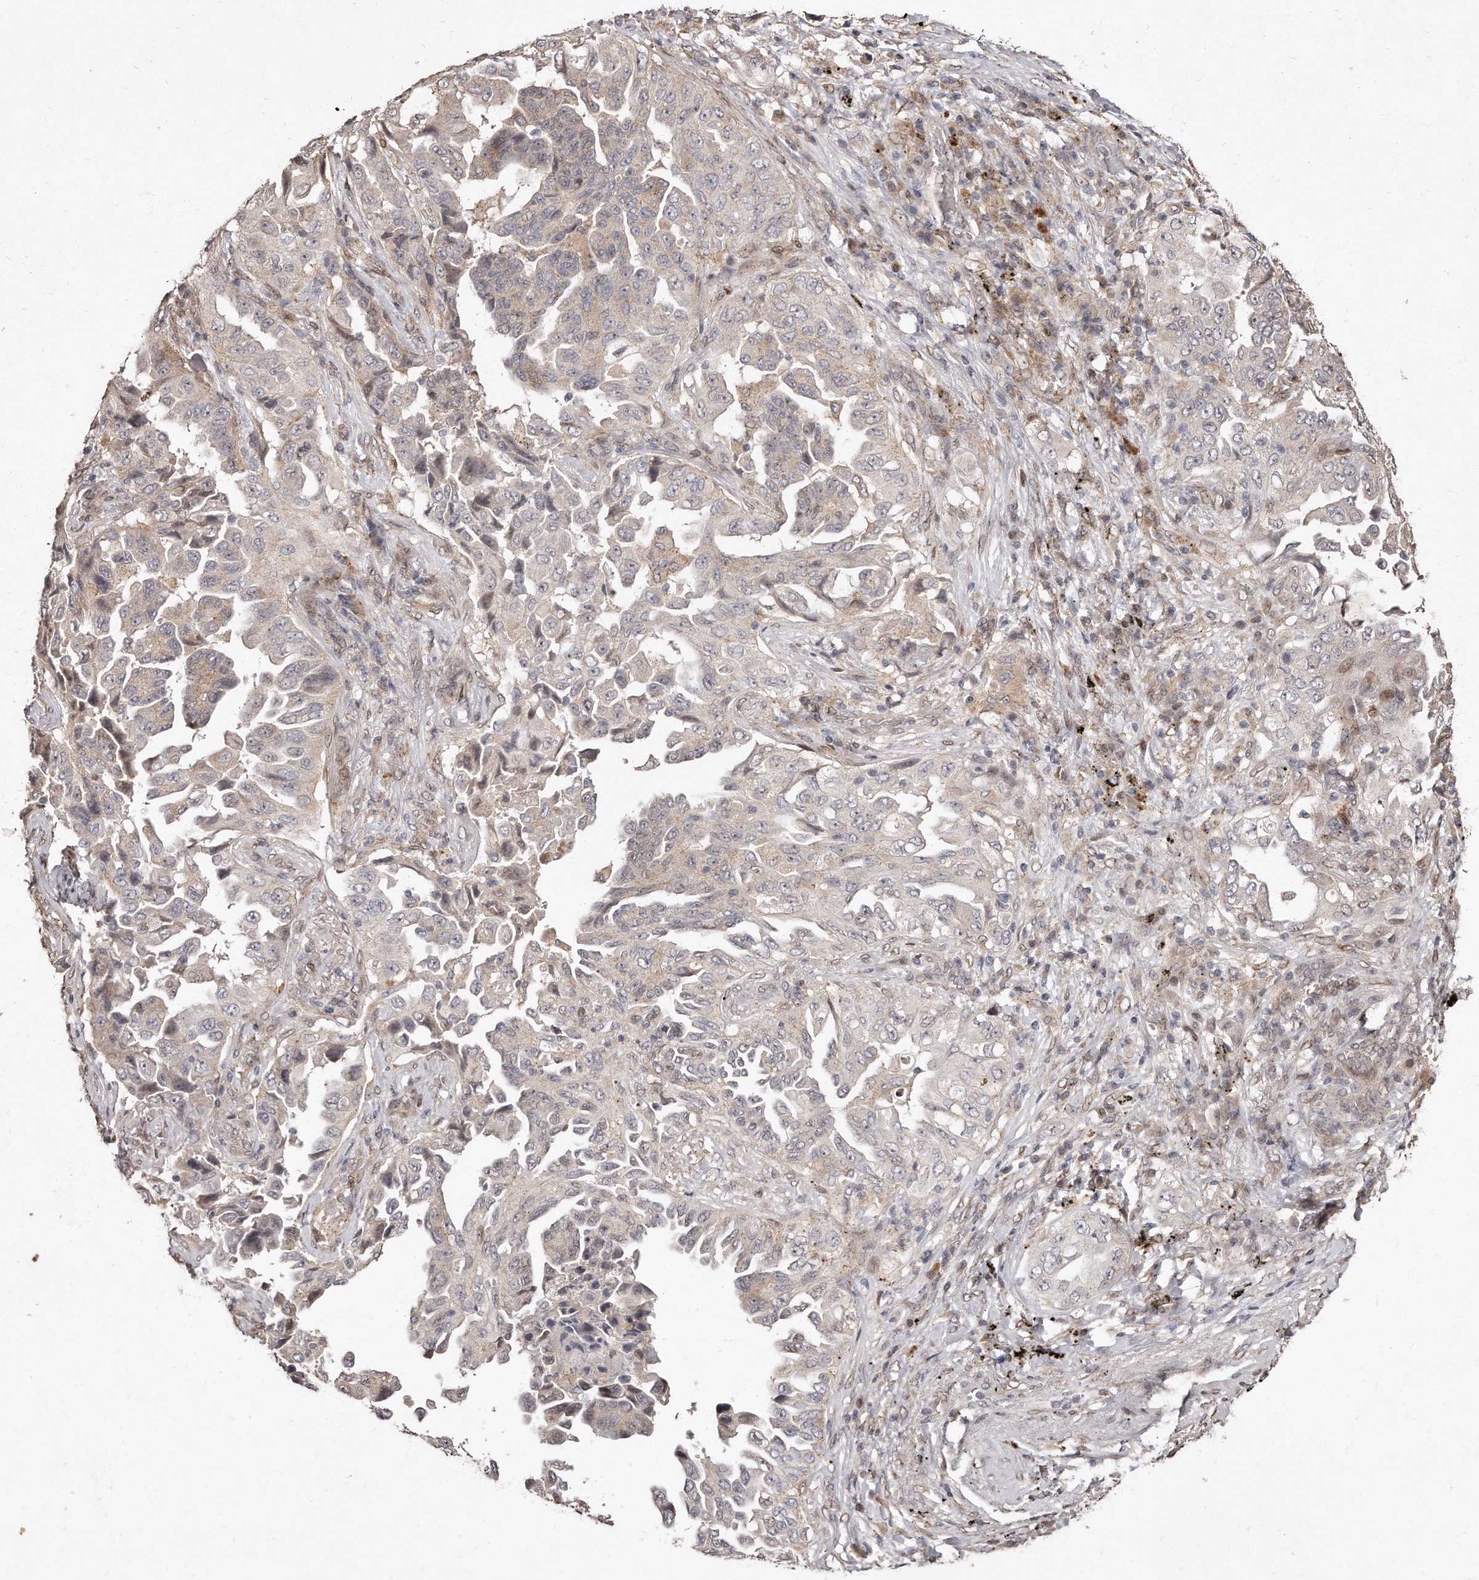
{"staining": {"intensity": "weak", "quantity": "<25%", "location": "cytoplasmic/membranous"}, "tissue": "lung cancer", "cell_type": "Tumor cells", "image_type": "cancer", "snomed": [{"axis": "morphology", "description": "Adenocarcinoma, NOS"}, {"axis": "topography", "description": "Lung"}], "caption": "A high-resolution histopathology image shows immunohistochemistry staining of adenocarcinoma (lung), which displays no significant positivity in tumor cells.", "gene": "HASPIN", "patient": {"sex": "female", "age": 51}}